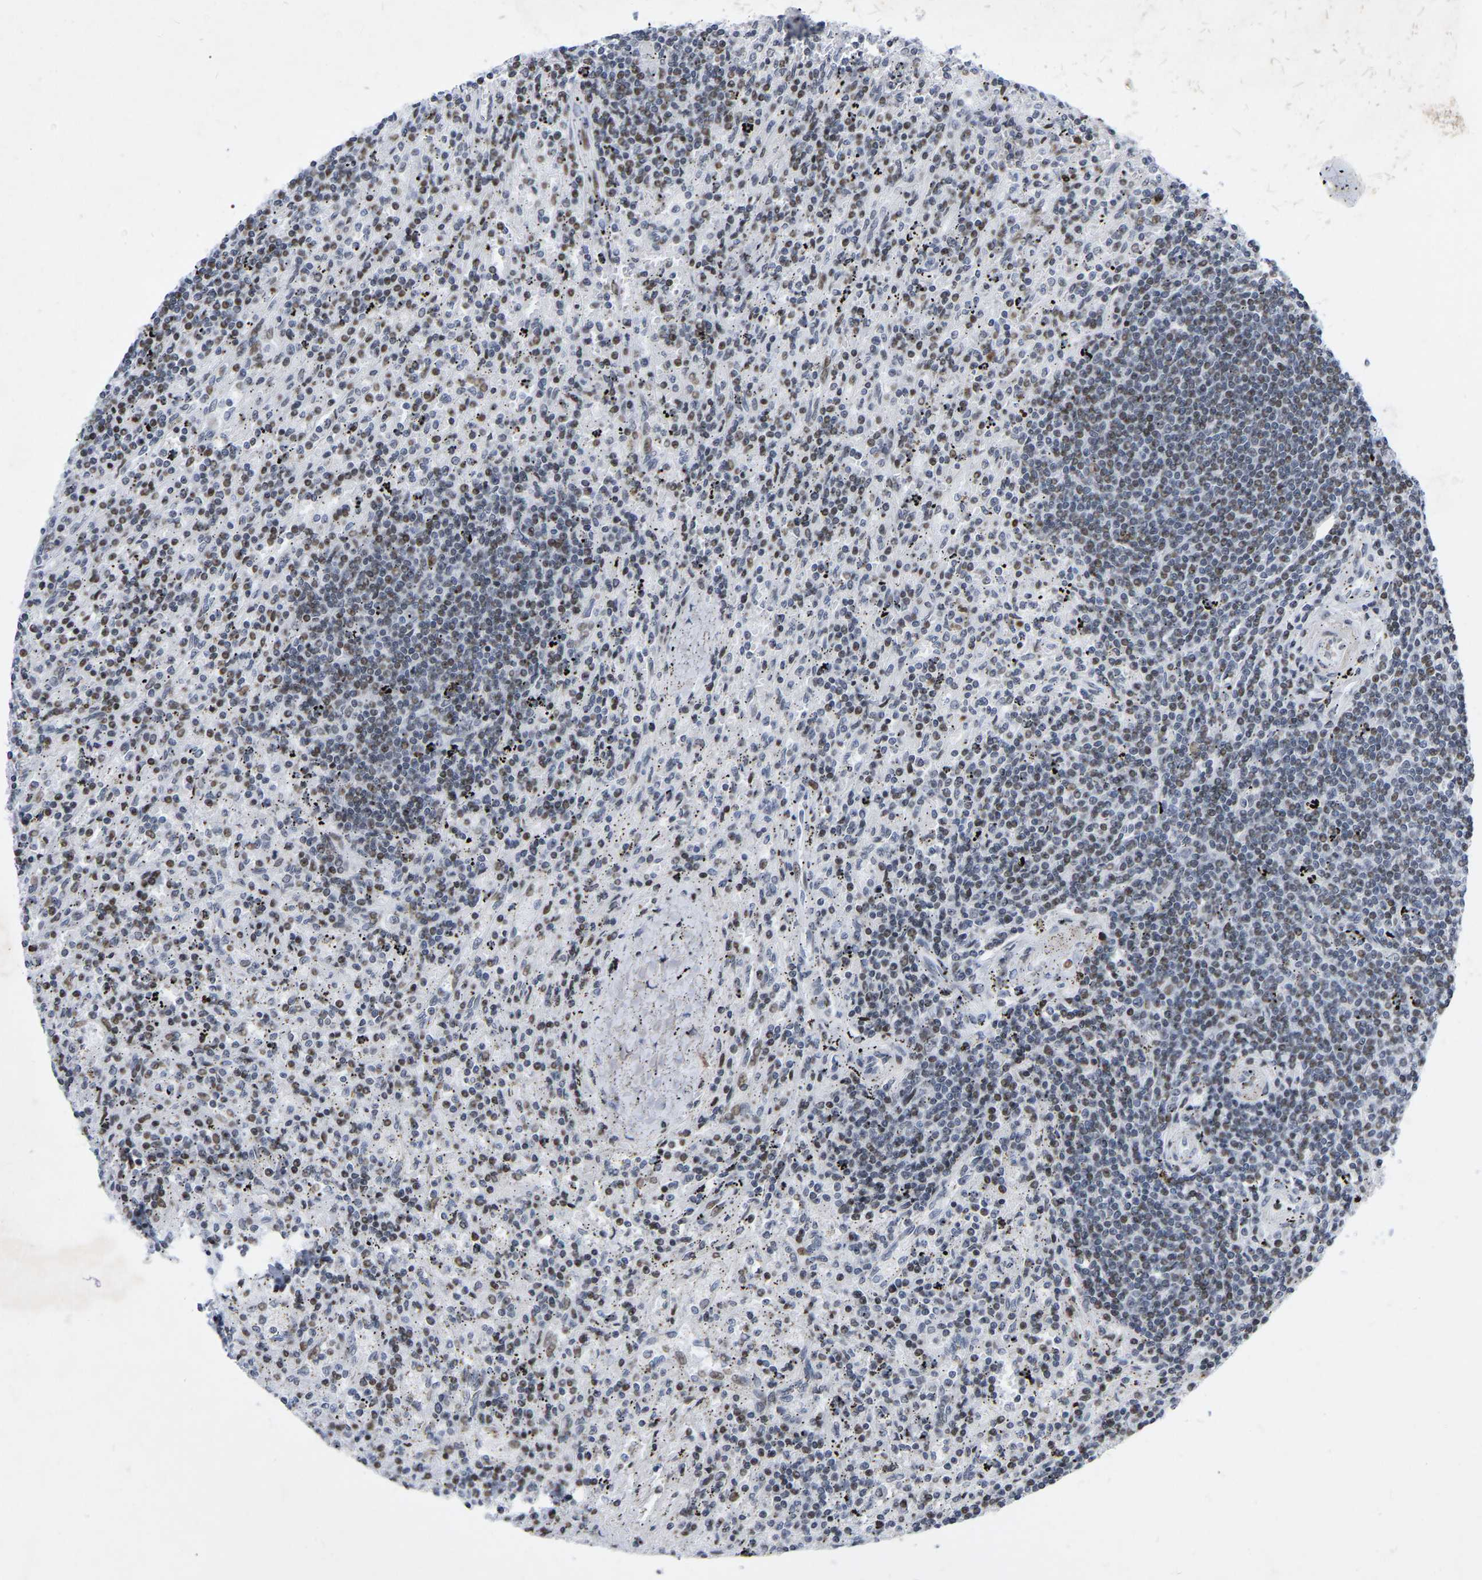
{"staining": {"intensity": "moderate", "quantity": "25%-75%", "location": "nuclear"}, "tissue": "lymphoma", "cell_type": "Tumor cells", "image_type": "cancer", "snomed": [{"axis": "morphology", "description": "Malignant lymphoma, non-Hodgkin's type, Low grade"}, {"axis": "topography", "description": "Spleen"}], "caption": "There is medium levels of moderate nuclear expression in tumor cells of malignant lymphoma, non-Hodgkin's type (low-grade), as demonstrated by immunohistochemical staining (brown color).", "gene": "PRCC", "patient": {"sex": "male", "age": 76}}